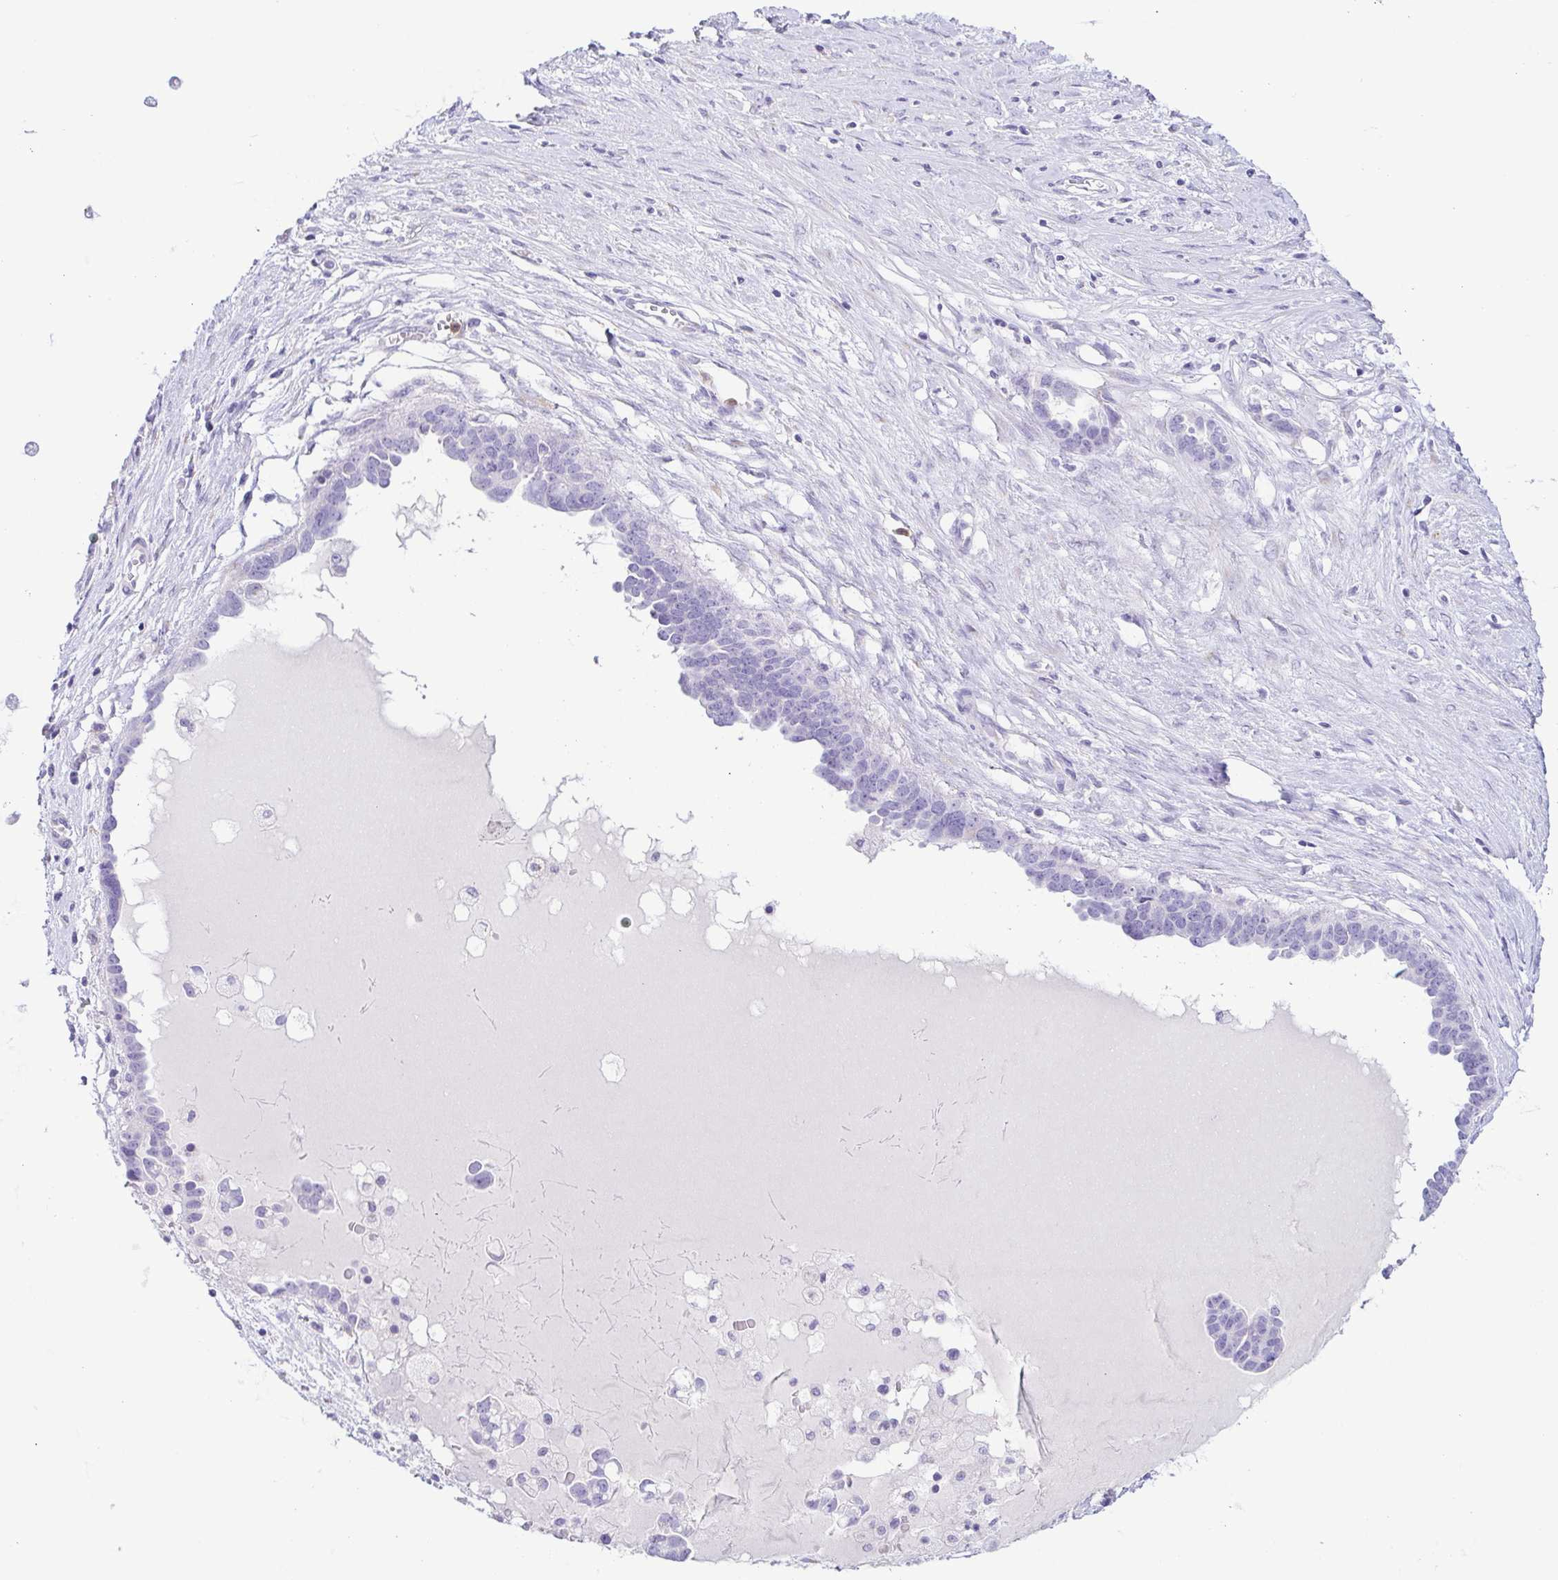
{"staining": {"intensity": "negative", "quantity": "none", "location": "none"}, "tissue": "ovarian cancer", "cell_type": "Tumor cells", "image_type": "cancer", "snomed": [{"axis": "morphology", "description": "Cystadenocarcinoma, serous, NOS"}, {"axis": "topography", "description": "Ovary"}], "caption": "Immunohistochemical staining of ovarian cancer (serous cystadenocarcinoma) demonstrates no significant expression in tumor cells.", "gene": "AZU1", "patient": {"sex": "female", "age": 54}}